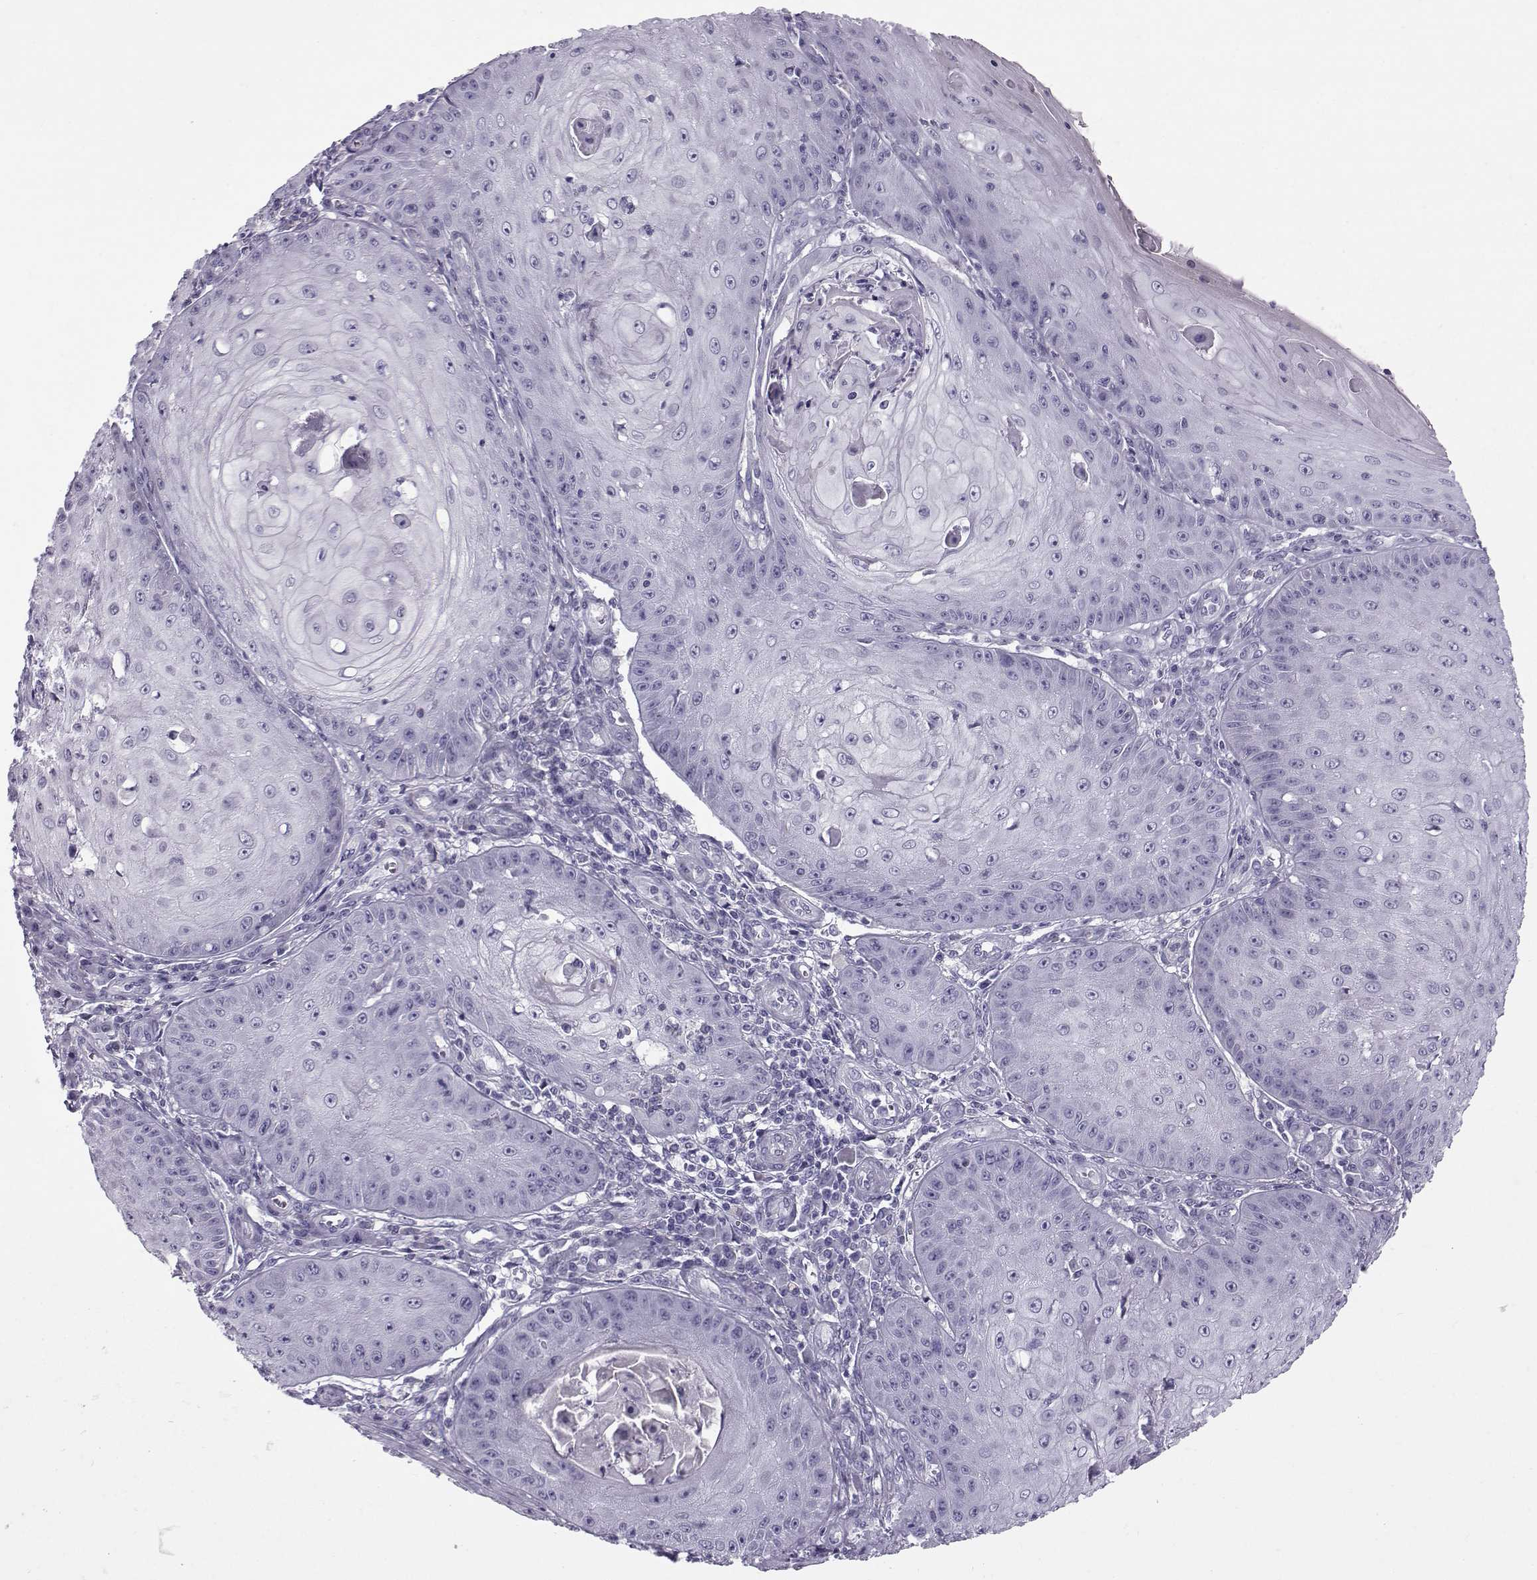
{"staining": {"intensity": "negative", "quantity": "none", "location": "none"}, "tissue": "skin cancer", "cell_type": "Tumor cells", "image_type": "cancer", "snomed": [{"axis": "morphology", "description": "Squamous cell carcinoma, NOS"}, {"axis": "topography", "description": "Skin"}], "caption": "Skin cancer (squamous cell carcinoma) was stained to show a protein in brown. There is no significant positivity in tumor cells.", "gene": "DMRT3", "patient": {"sex": "male", "age": 70}}